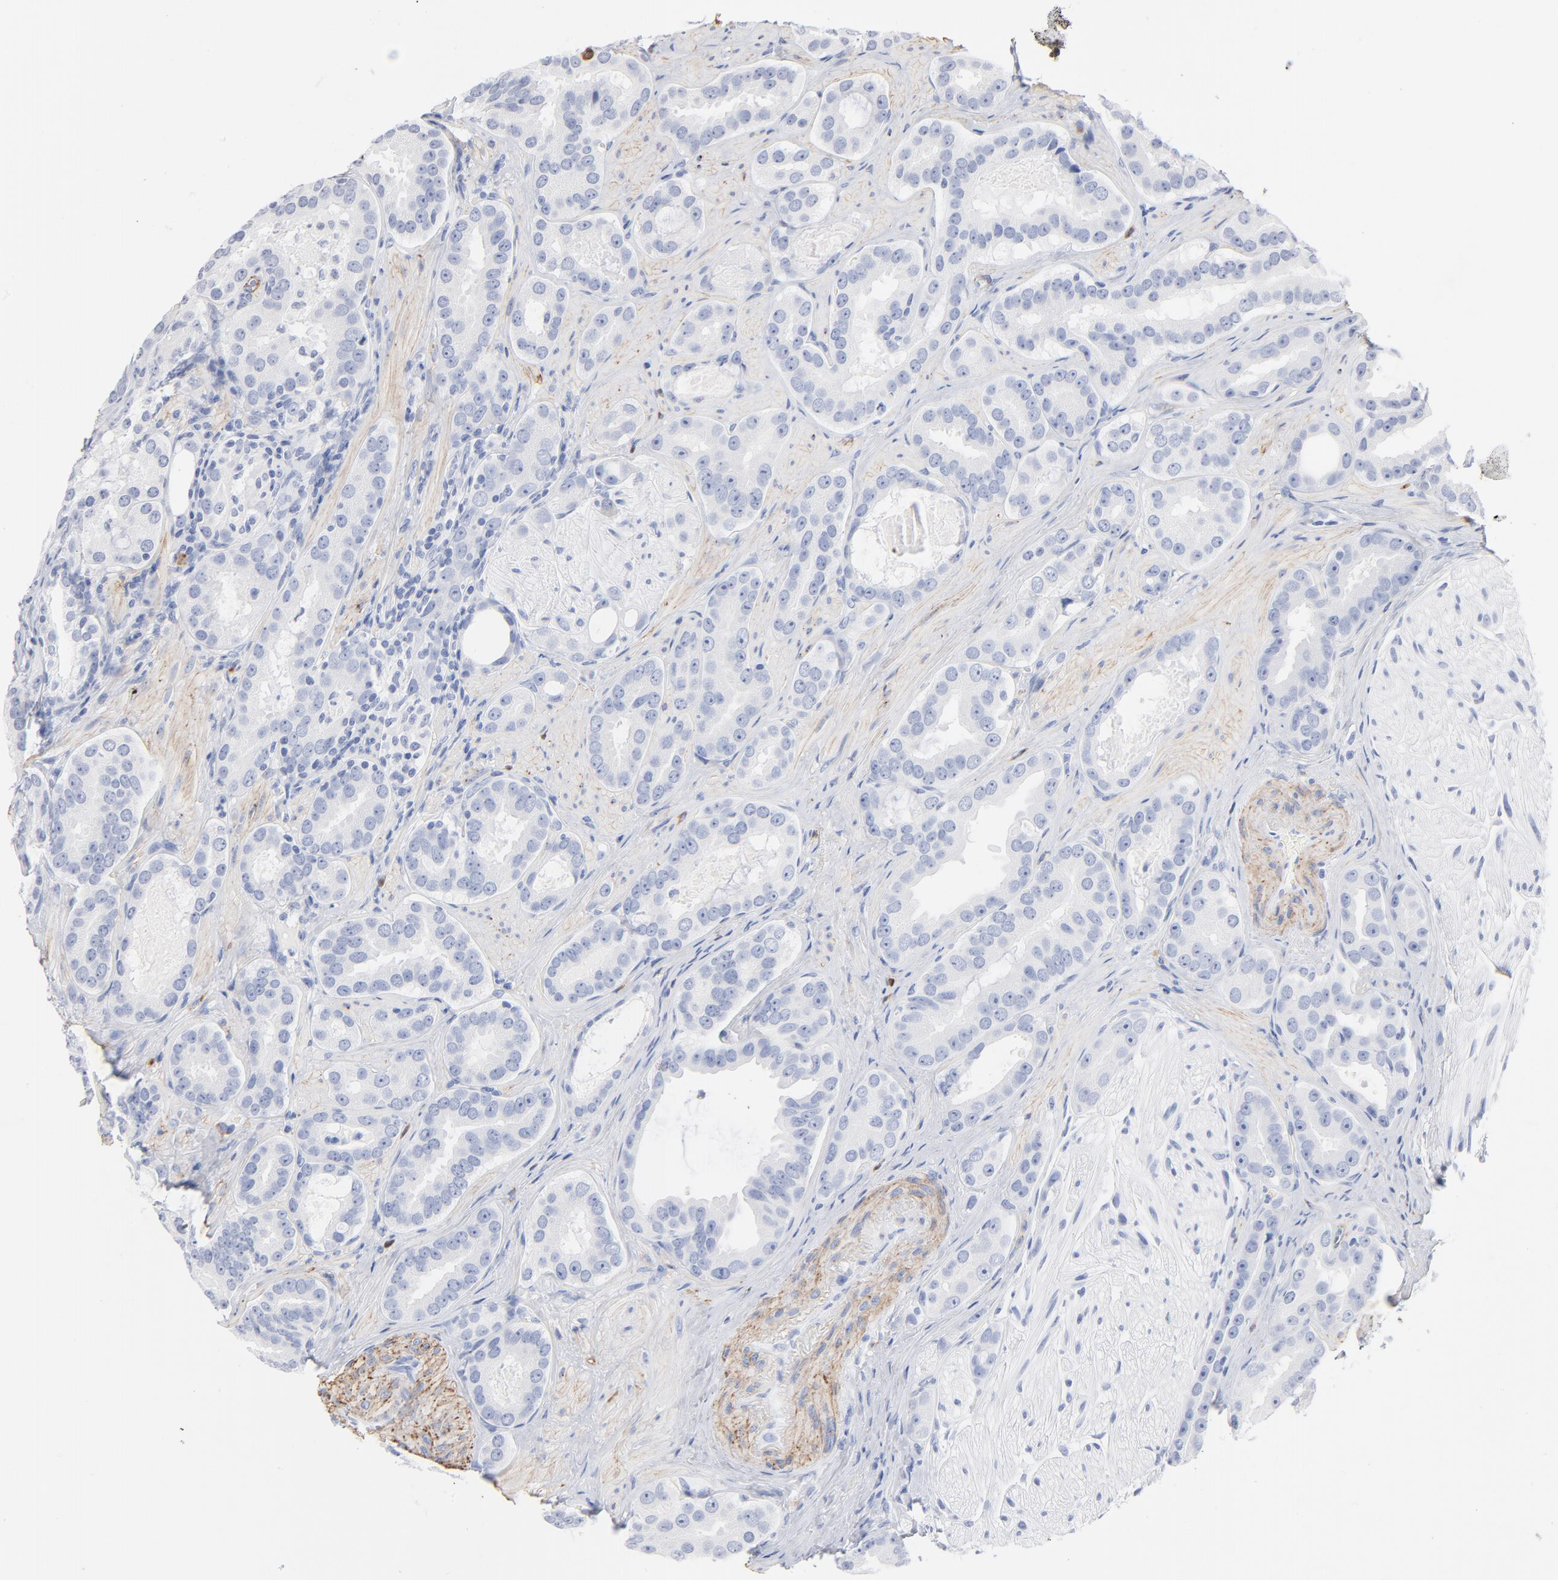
{"staining": {"intensity": "negative", "quantity": "none", "location": "none"}, "tissue": "prostate cancer", "cell_type": "Tumor cells", "image_type": "cancer", "snomed": [{"axis": "morphology", "description": "Adenocarcinoma, Low grade"}, {"axis": "topography", "description": "Prostate"}], "caption": "Immunohistochemistry (IHC) micrograph of human prostate cancer (adenocarcinoma (low-grade)) stained for a protein (brown), which displays no positivity in tumor cells.", "gene": "AGTR1", "patient": {"sex": "male", "age": 59}}